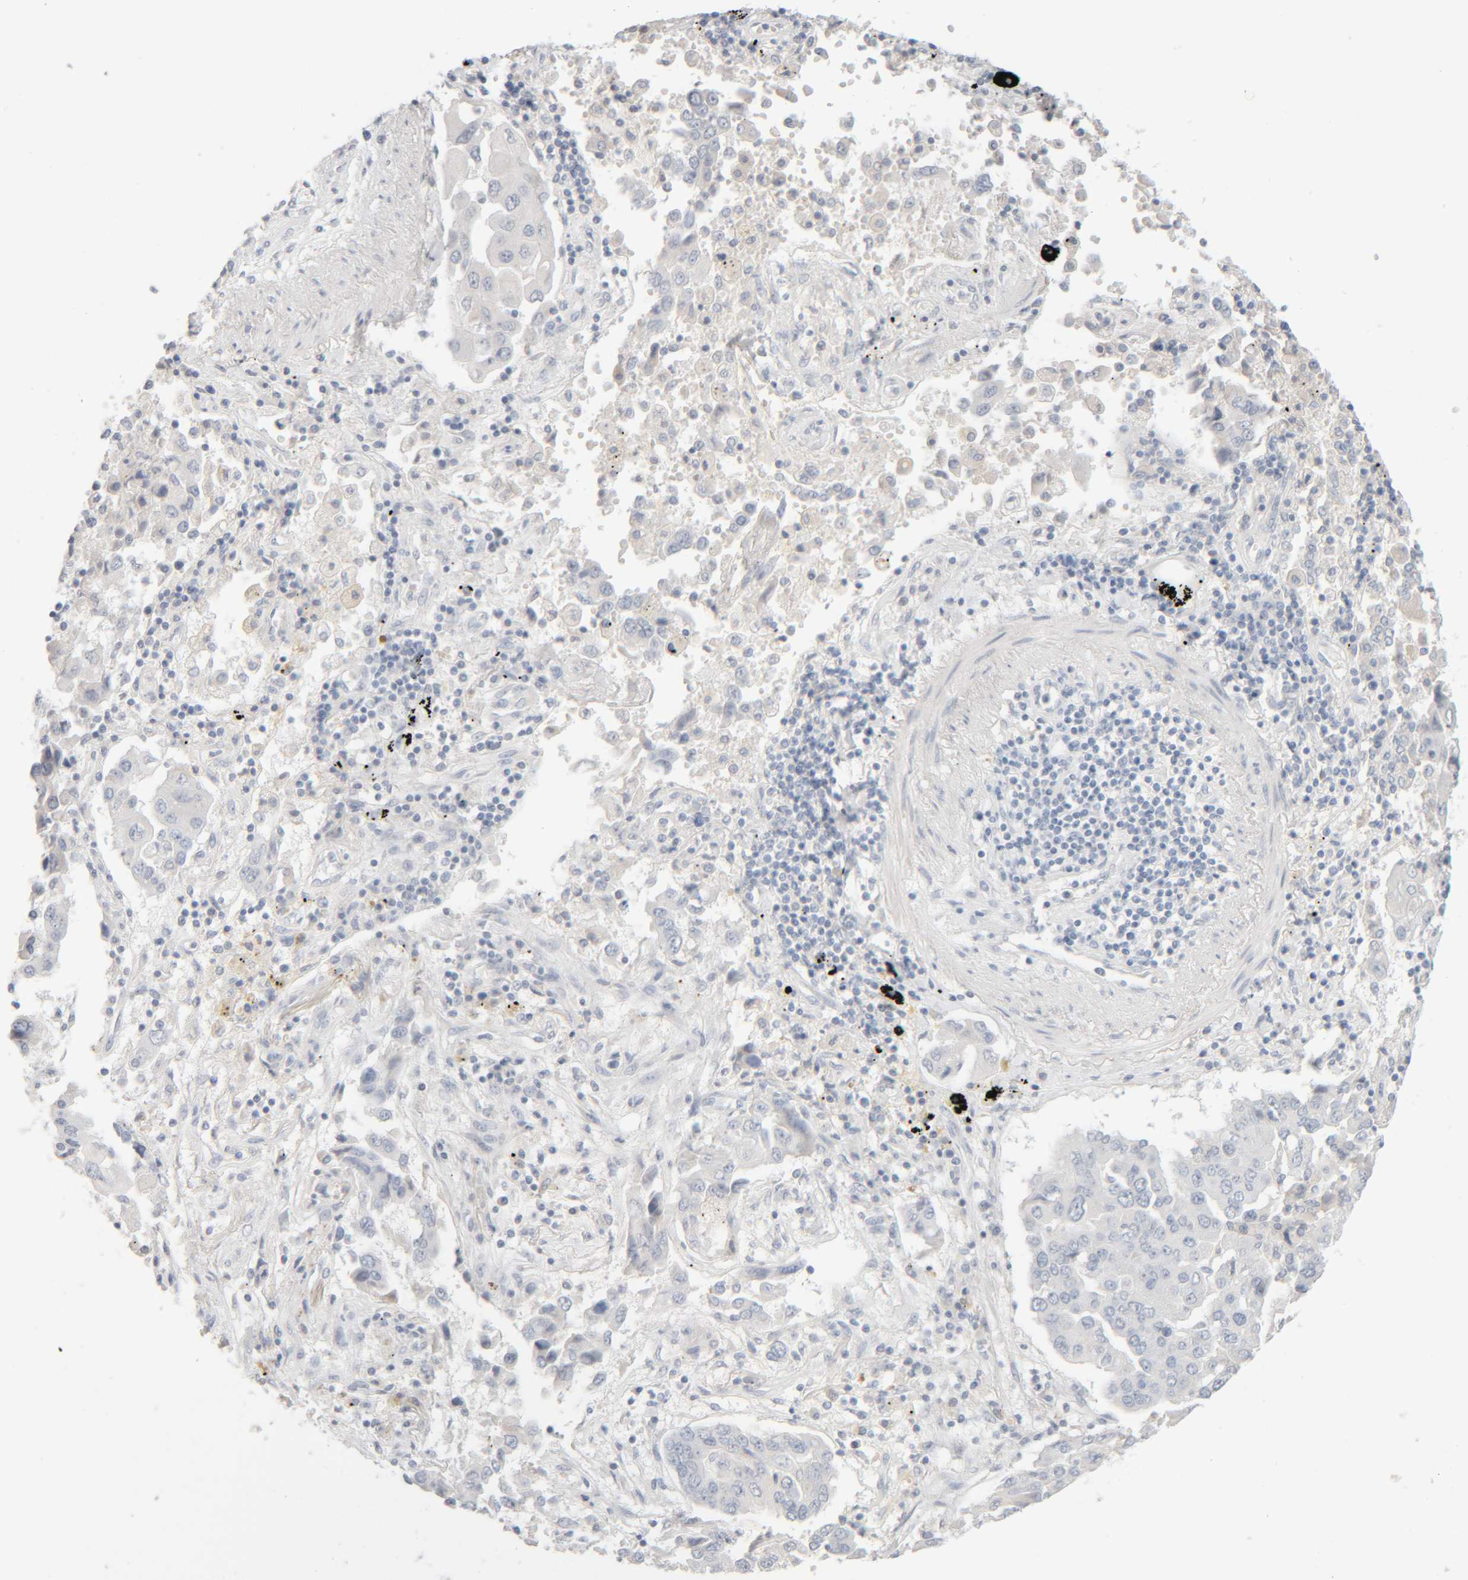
{"staining": {"intensity": "negative", "quantity": "none", "location": "none"}, "tissue": "lung cancer", "cell_type": "Tumor cells", "image_type": "cancer", "snomed": [{"axis": "morphology", "description": "Adenocarcinoma, NOS"}, {"axis": "topography", "description": "Lung"}], "caption": "A high-resolution image shows IHC staining of lung cancer (adenocarcinoma), which reveals no significant positivity in tumor cells.", "gene": "RIDA", "patient": {"sex": "female", "age": 65}}